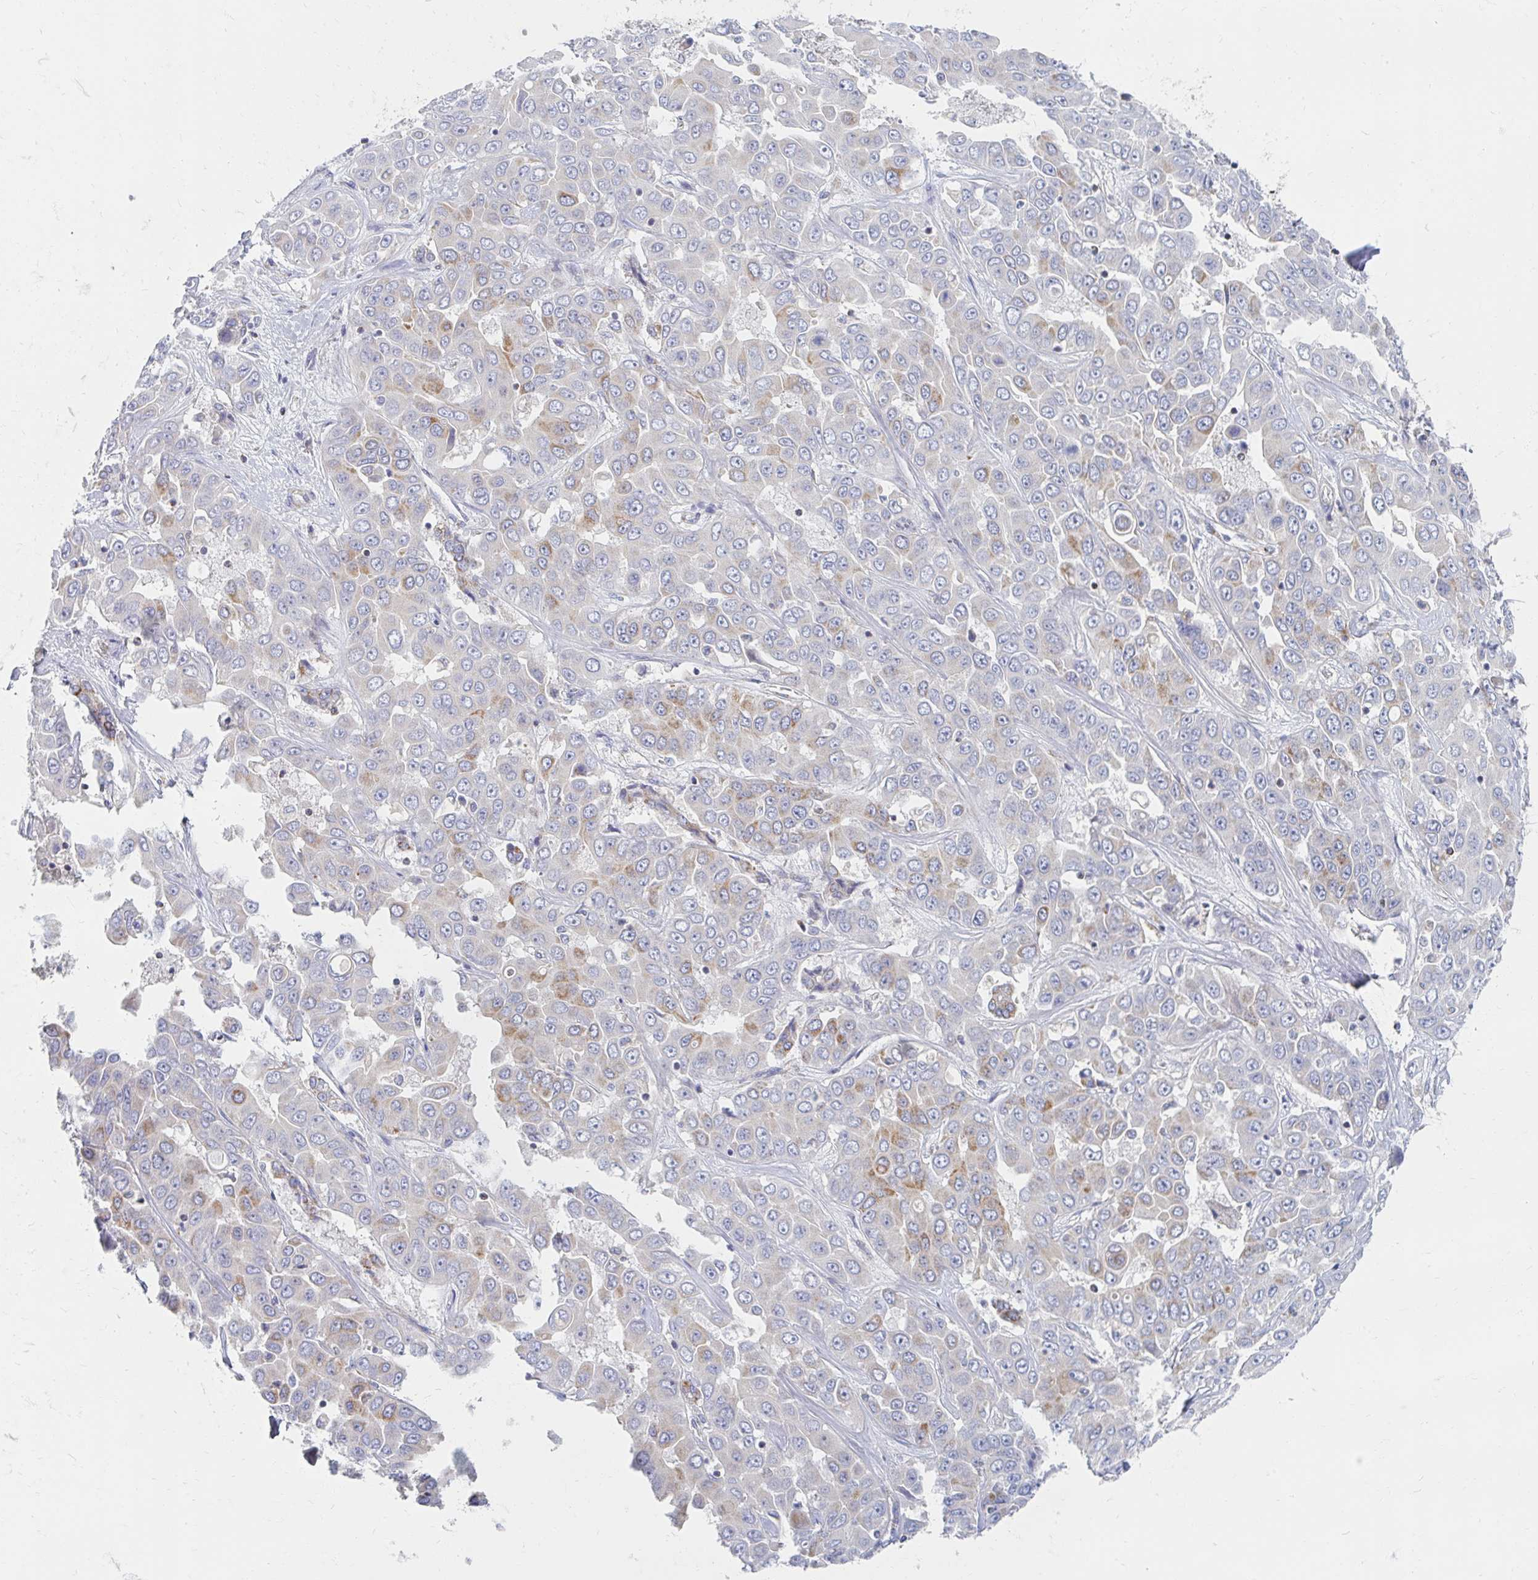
{"staining": {"intensity": "moderate", "quantity": "<25%", "location": "cytoplasmic/membranous"}, "tissue": "liver cancer", "cell_type": "Tumor cells", "image_type": "cancer", "snomed": [{"axis": "morphology", "description": "Cholangiocarcinoma"}, {"axis": "topography", "description": "Liver"}], "caption": "Liver cancer (cholangiocarcinoma) stained with DAB immunohistochemistry exhibits low levels of moderate cytoplasmic/membranous positivity in approximately <25% of tumor cells. The staining was performed using DAB (3,3'-diaminobenzidine), with brown indicating positive protein expression. Nuclei are stained blue with hematoxylin.", "gene": "MAVS", "patient": {"sex": "female", "age": 52}}